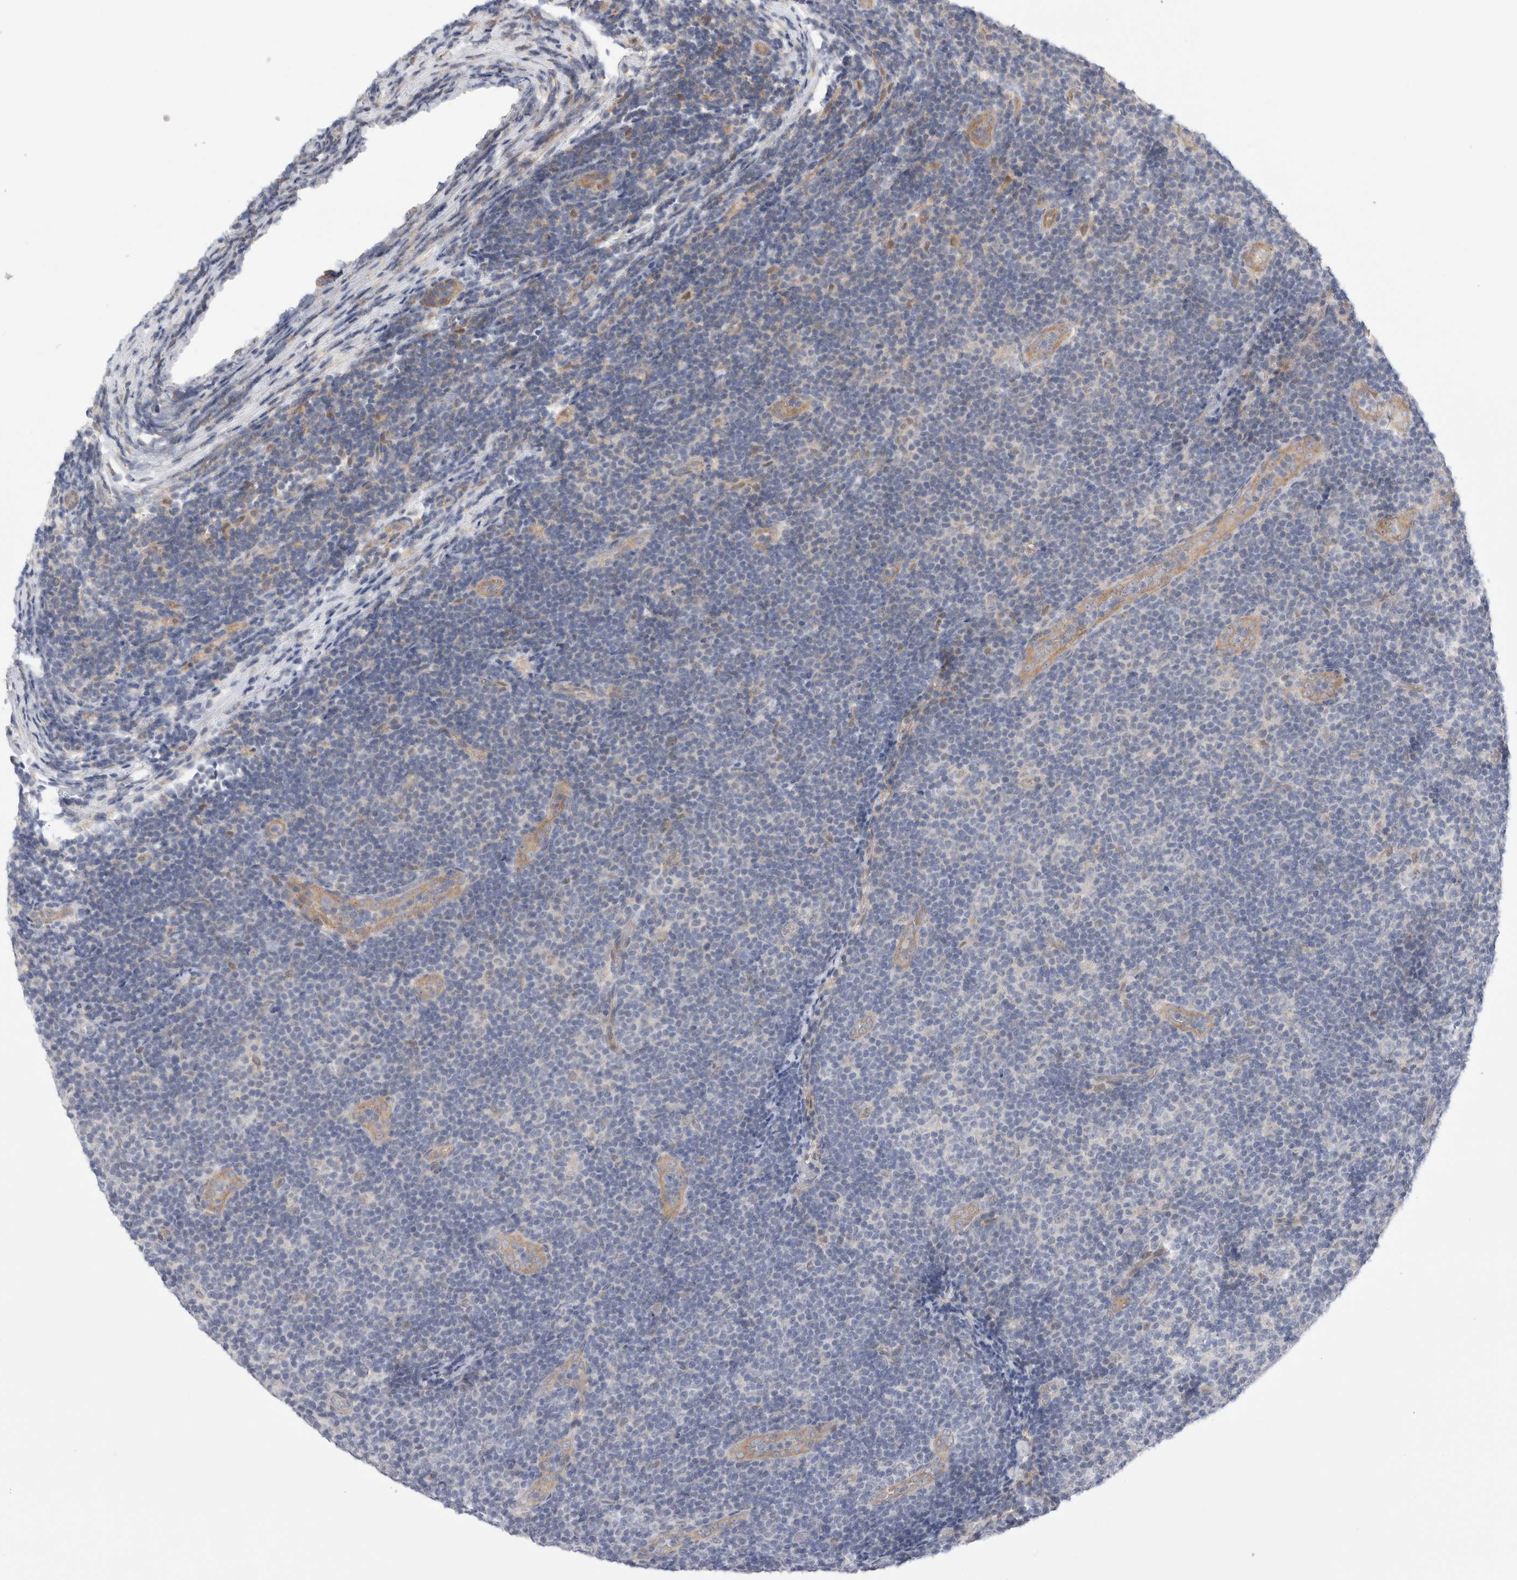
{"staining": {"intensity": "negative", "quantity": "none", "location": "none"}, "tissue": "lymphoma", "cell_type": "Tumor cells", "image_type": "cancer", "snomed": [{"axis": "morphology", "description": "Malignant lymphoma, non-Hodgkin's type, Low grade"}, {"axis": "topography", "description": "Lymph node"}], "caption": "Immunohistochemistry (IHC) image of neoplastic tissue: malignant lymphoma, non-Hodgkin's type (low-grade) stained with DAB (3,3'-diaminobenzidine) reveals no significant protein expression in tumor cells. (DAB immunohistochemistry (IHC), high magnification).", "gene": "TAFA5", "patient": {"sex": "male", "age": 83}}